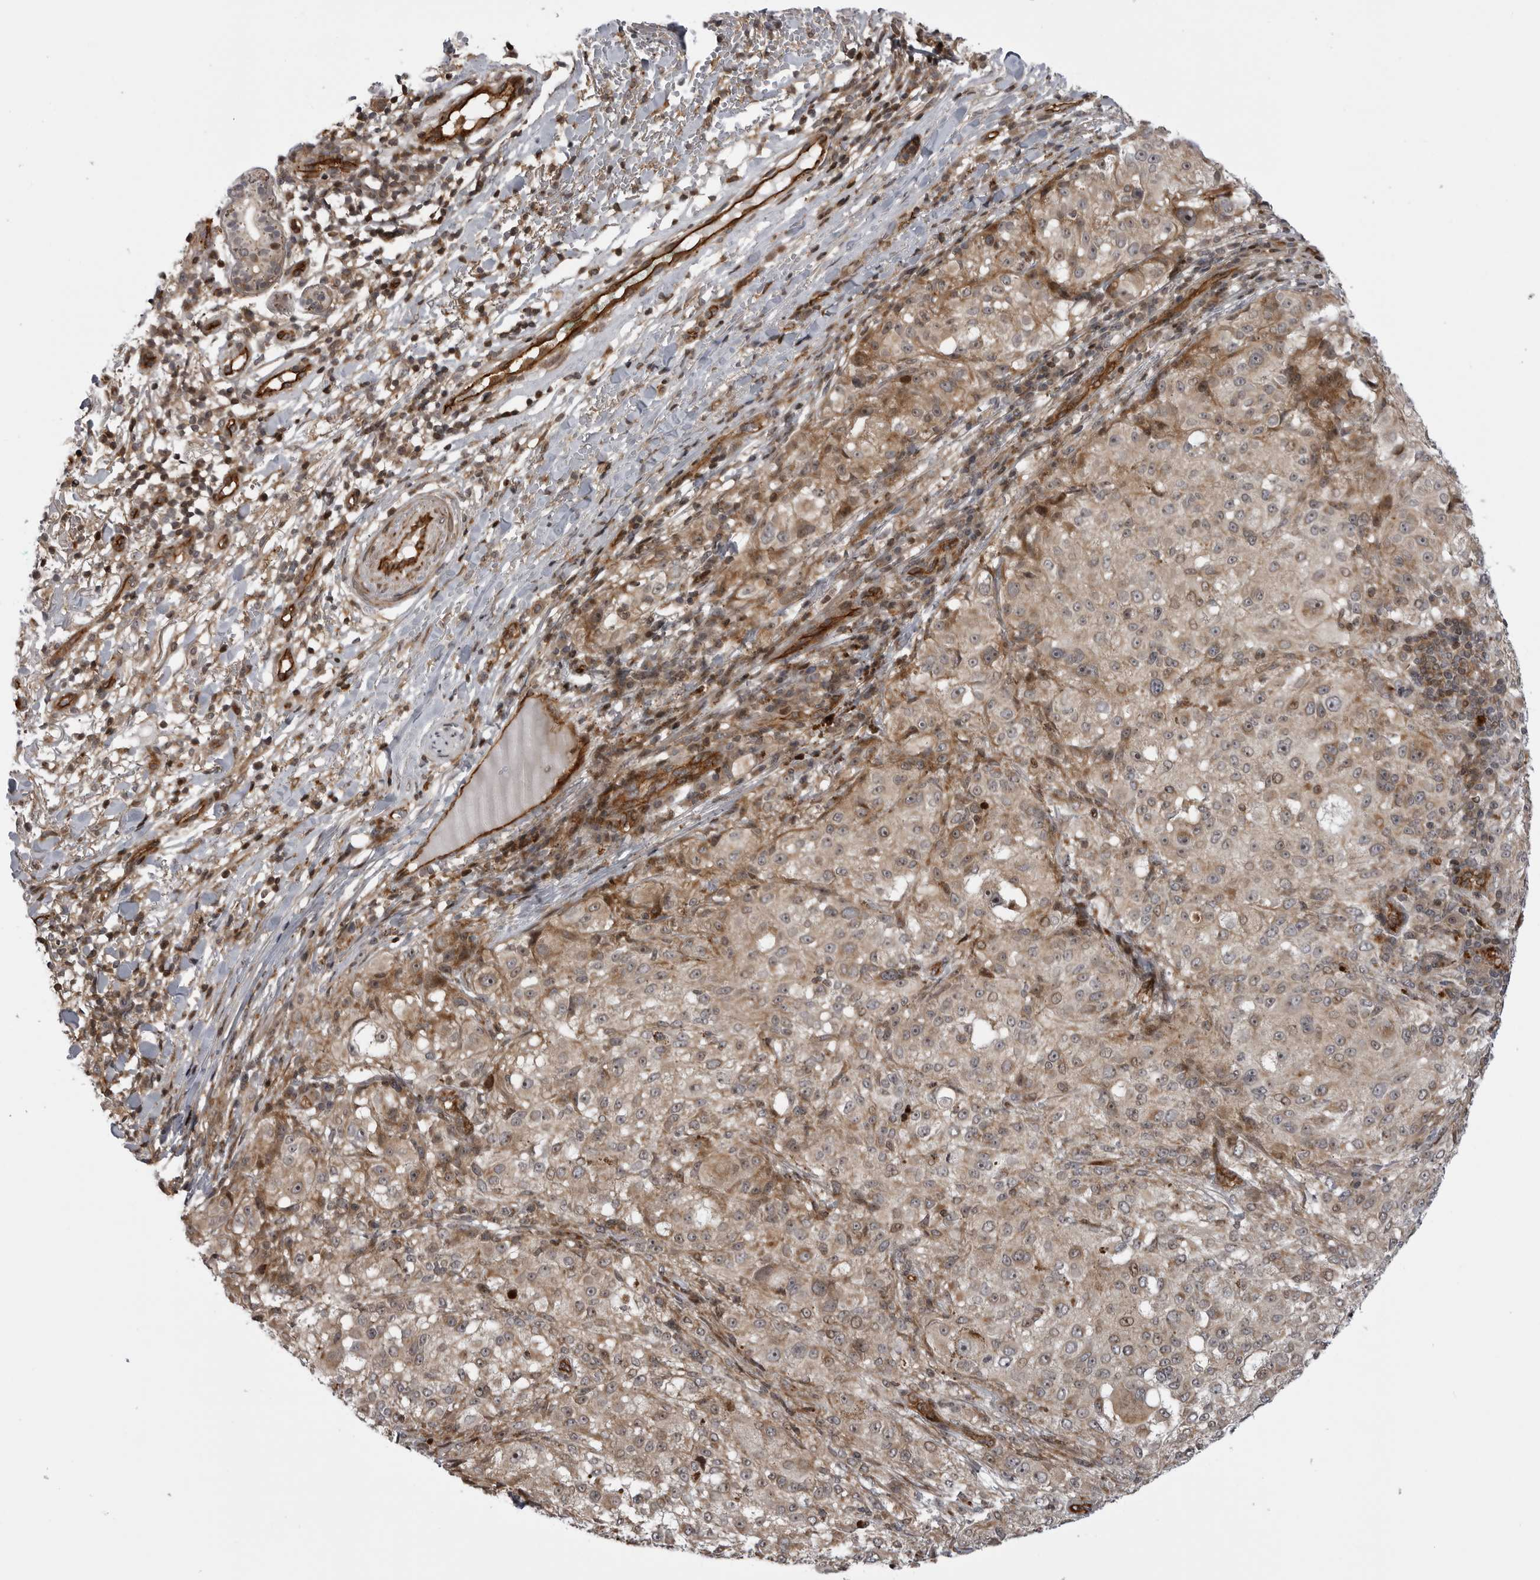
{"staining": {"intensity": "weak", "quantity": "25%-75%", "location": "cytoplasmic/membranous"}, "tissue": "melanoma", "cell_type": "Tumor cells", "image_type": "cancer", "snomed": [{"axis": "morphology", "description": "Necrosis, NOS"}, {"axis": "morphology", "description": "Malignant melanoma, NOS"}, {"axis": "topography", "description": "Skin"}], "caption": "Immunohistochemical staining of melanoma shows weak cytoplasmic/membranous protein positivity in about 25%-75% of tumor cells.", "gene": "ABL1", "patient": {"sex": "female", "age": 87}}